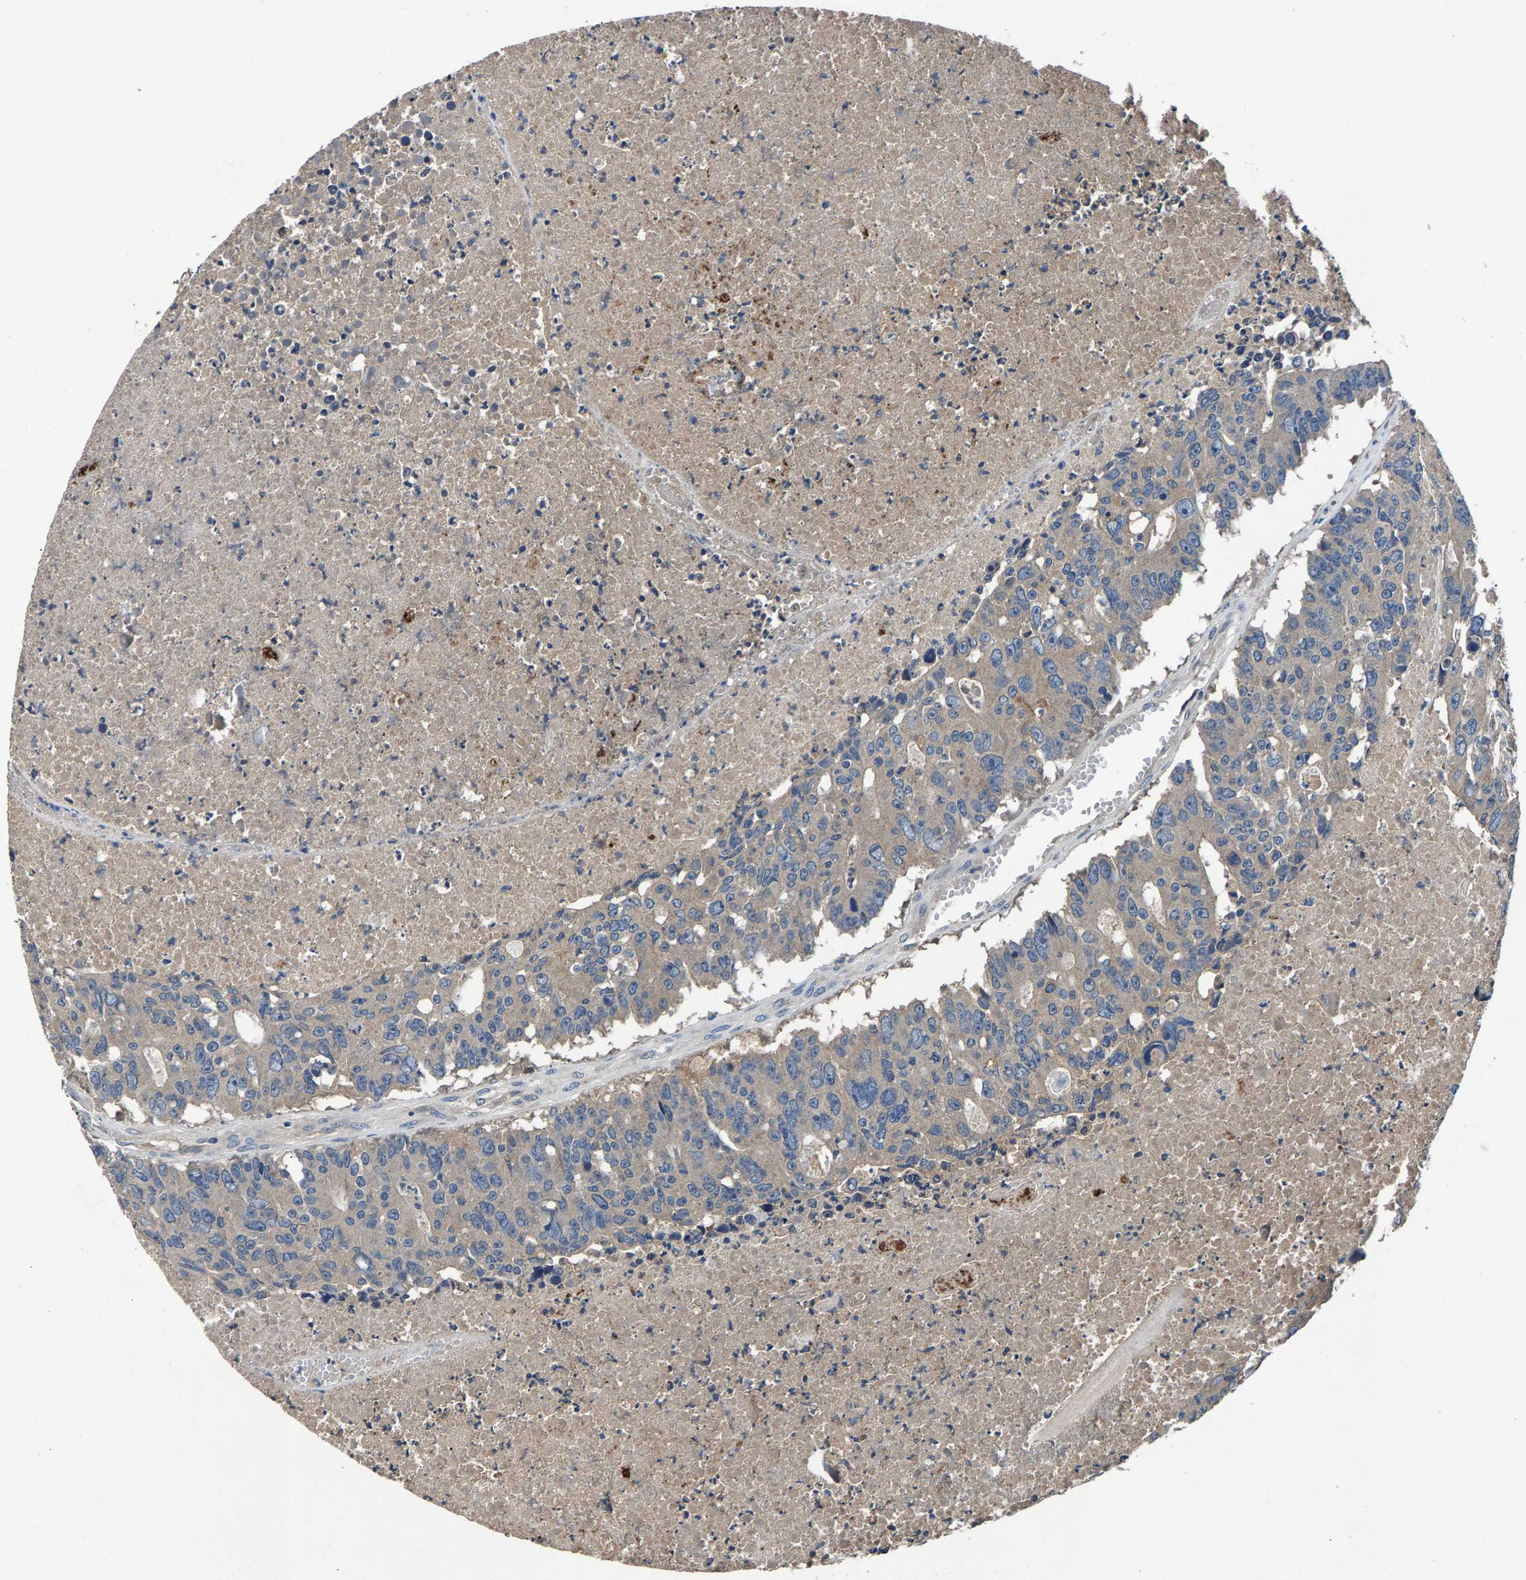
{"staining": {"intensity": "weak", "quantity": "<25%", "location": "cytoplasmic/membranous"}, "tissue": "colorectal cancer", "cell_type": "Tumor cells", "image_type": "cancer", "snomed": [{"axis": "morphology", "description": "Adenocarcinoma, NOS"}, {"axis": "topography", "description": "Colon"}], "caption": "Tumor cells are negative for brown protein staining in colorectal adenocarcinoma.", "gene": "PRXL2C", "patient": {"sex": "male", "age": 87}}